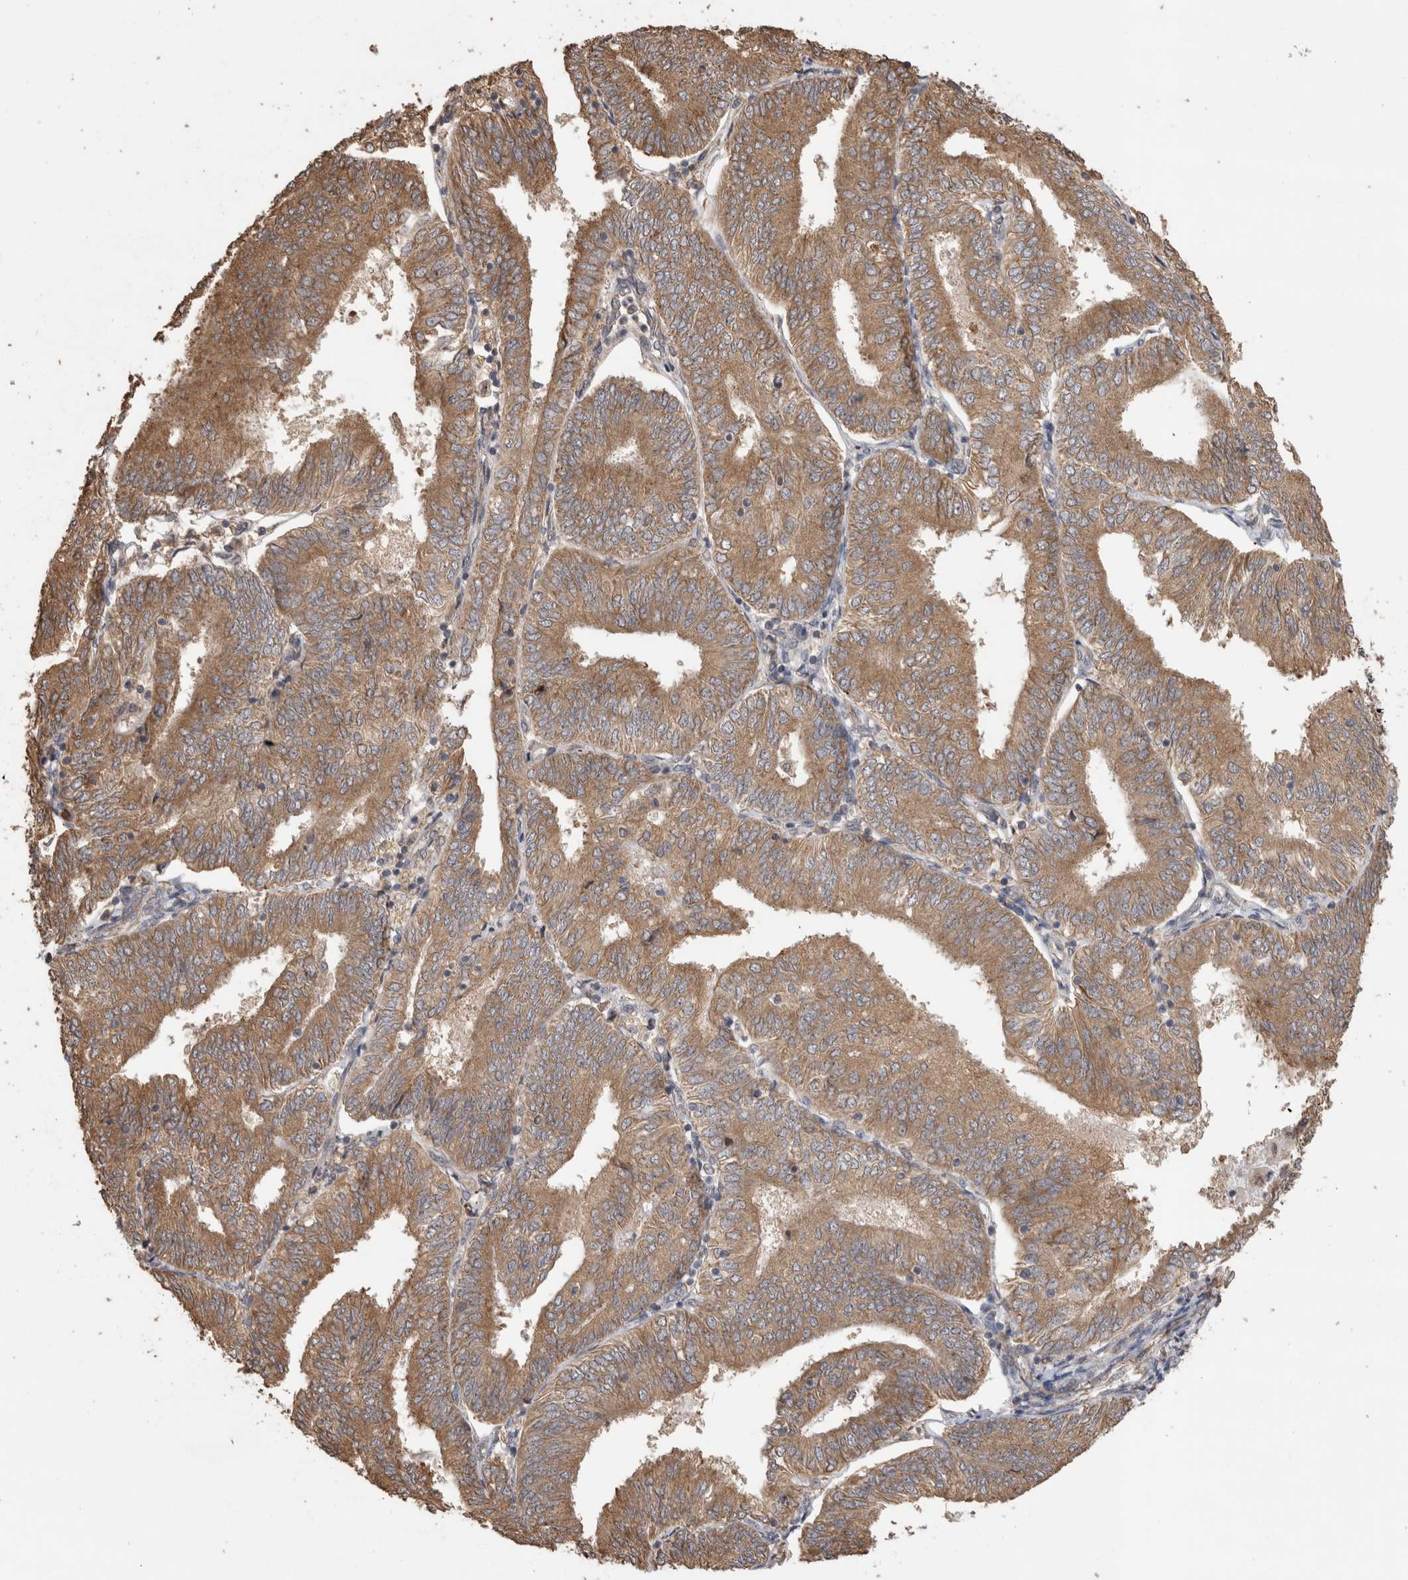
{"staining": {"intensity": "moderate", "quantity": ">75%", "location": "cytoplasmic/membranous"}, "tissue": "endometrial cancer", "cell_type": "Tumor cells", "image_type": "cancer", "snomed": [{"axis": "morphology", "description": "Adenocarcinoma, NOS"}, {"axis": "topography", "description": "Endometrium"}], "caption": "Immunohistochemistry (IHC) of endometrial adenocarcinoma displays medium levels of moderate cytoplasmic/membranous staining in approximately >75% of tumor cells.", "gene": "TBCE", "patient": {"sex": "female", "age": 58}}